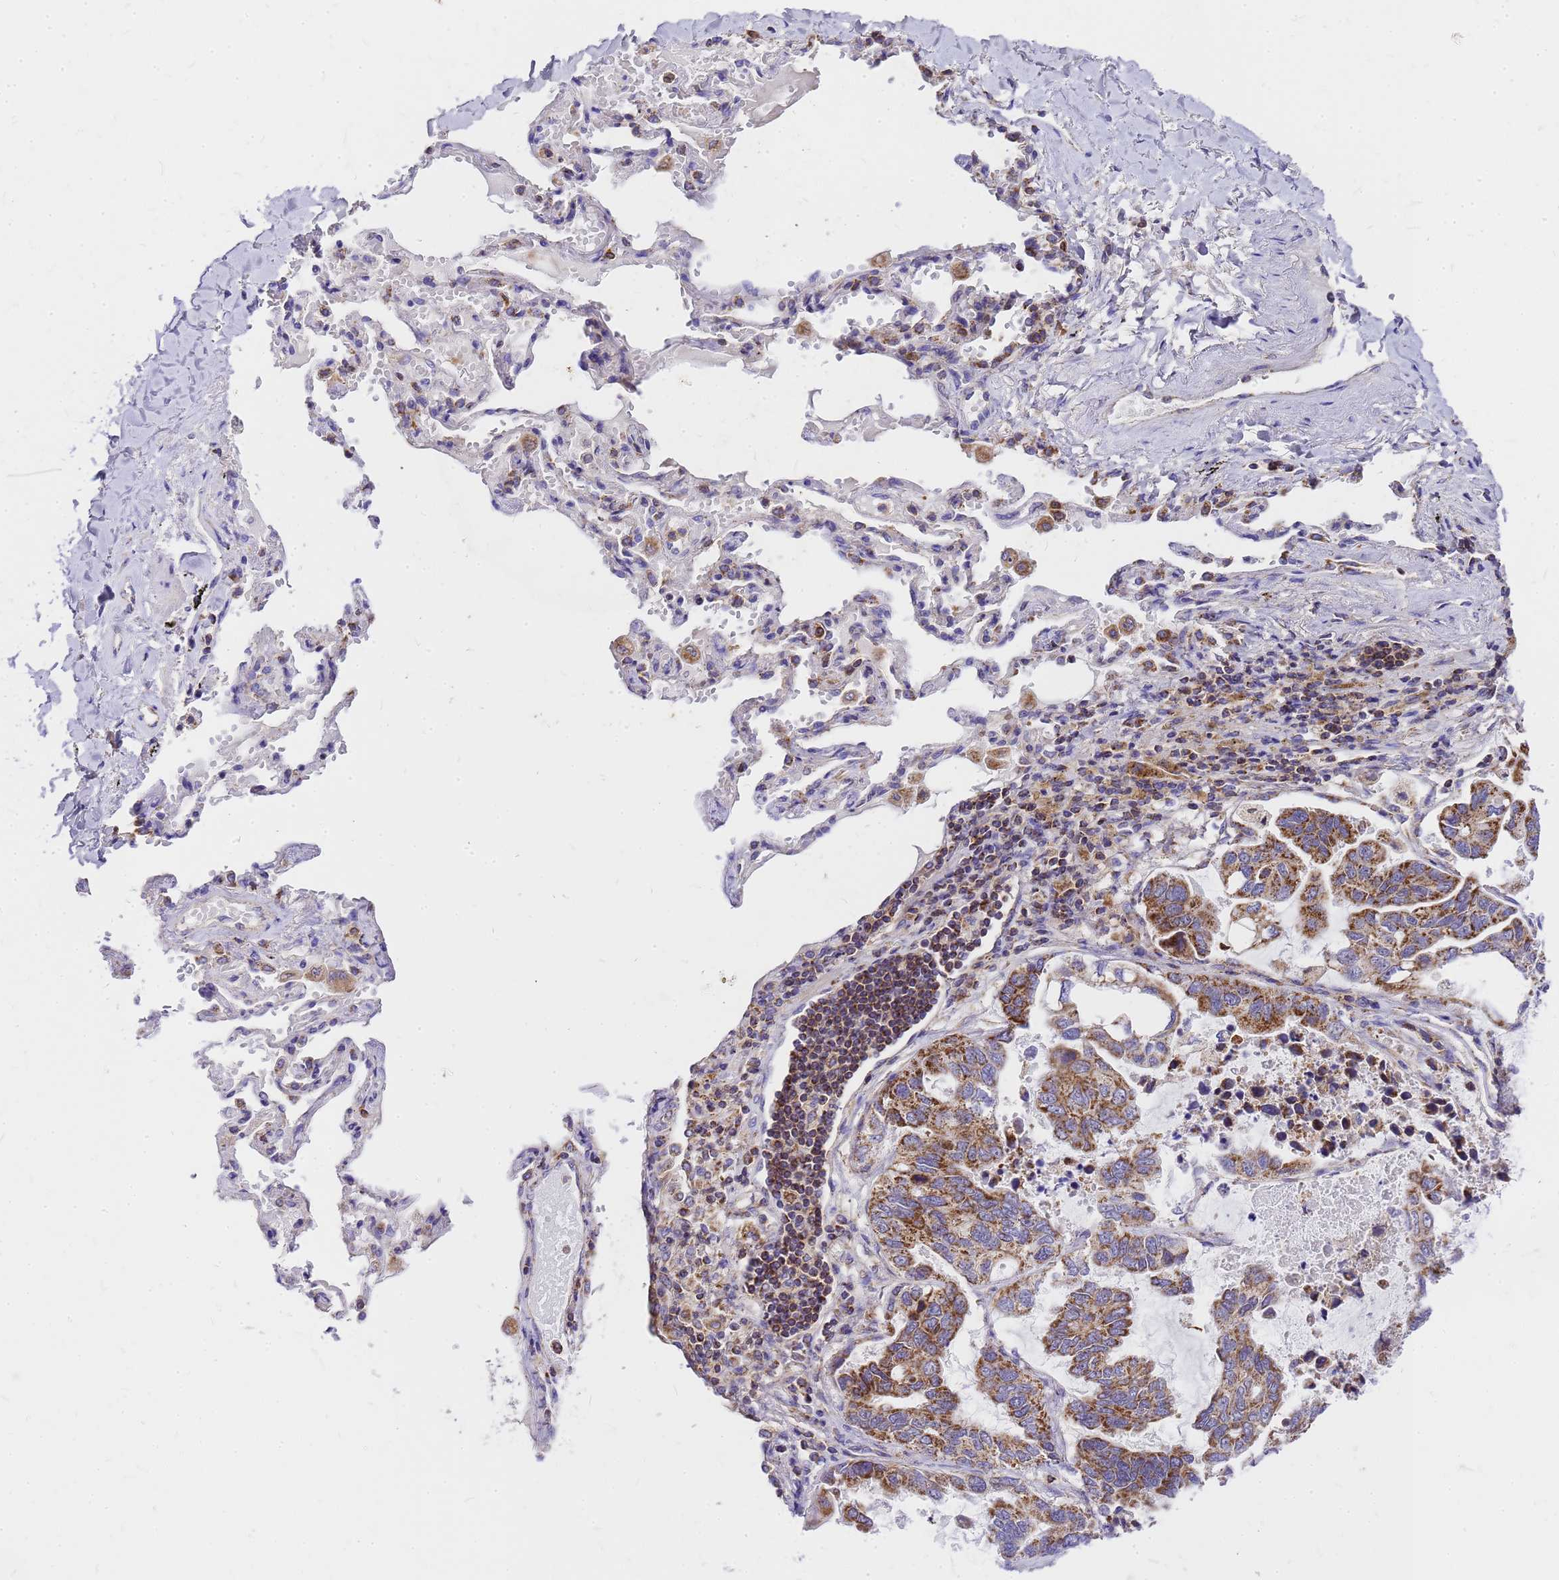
{"staining": {"intensity": "moderate", "quantity": ">75%", "location": "cytoplasmic/membranous"}, "tissue": "lung cancer", "cell_type": "Tumor cells", "image_type": "cancer", "snomed": [{"axis": "morphology", "description": "Adenocarcinoma, NOS"}, {"axis": "topography", "description": "Lung"}], "caption": "A histopathology image of lung cancer stained for a protein exhibits moderate cytoplasmic/membranous brown staining in tumor cells.", "gene": "MRPS26", "patient": {"sex": "male", "age": 64}}